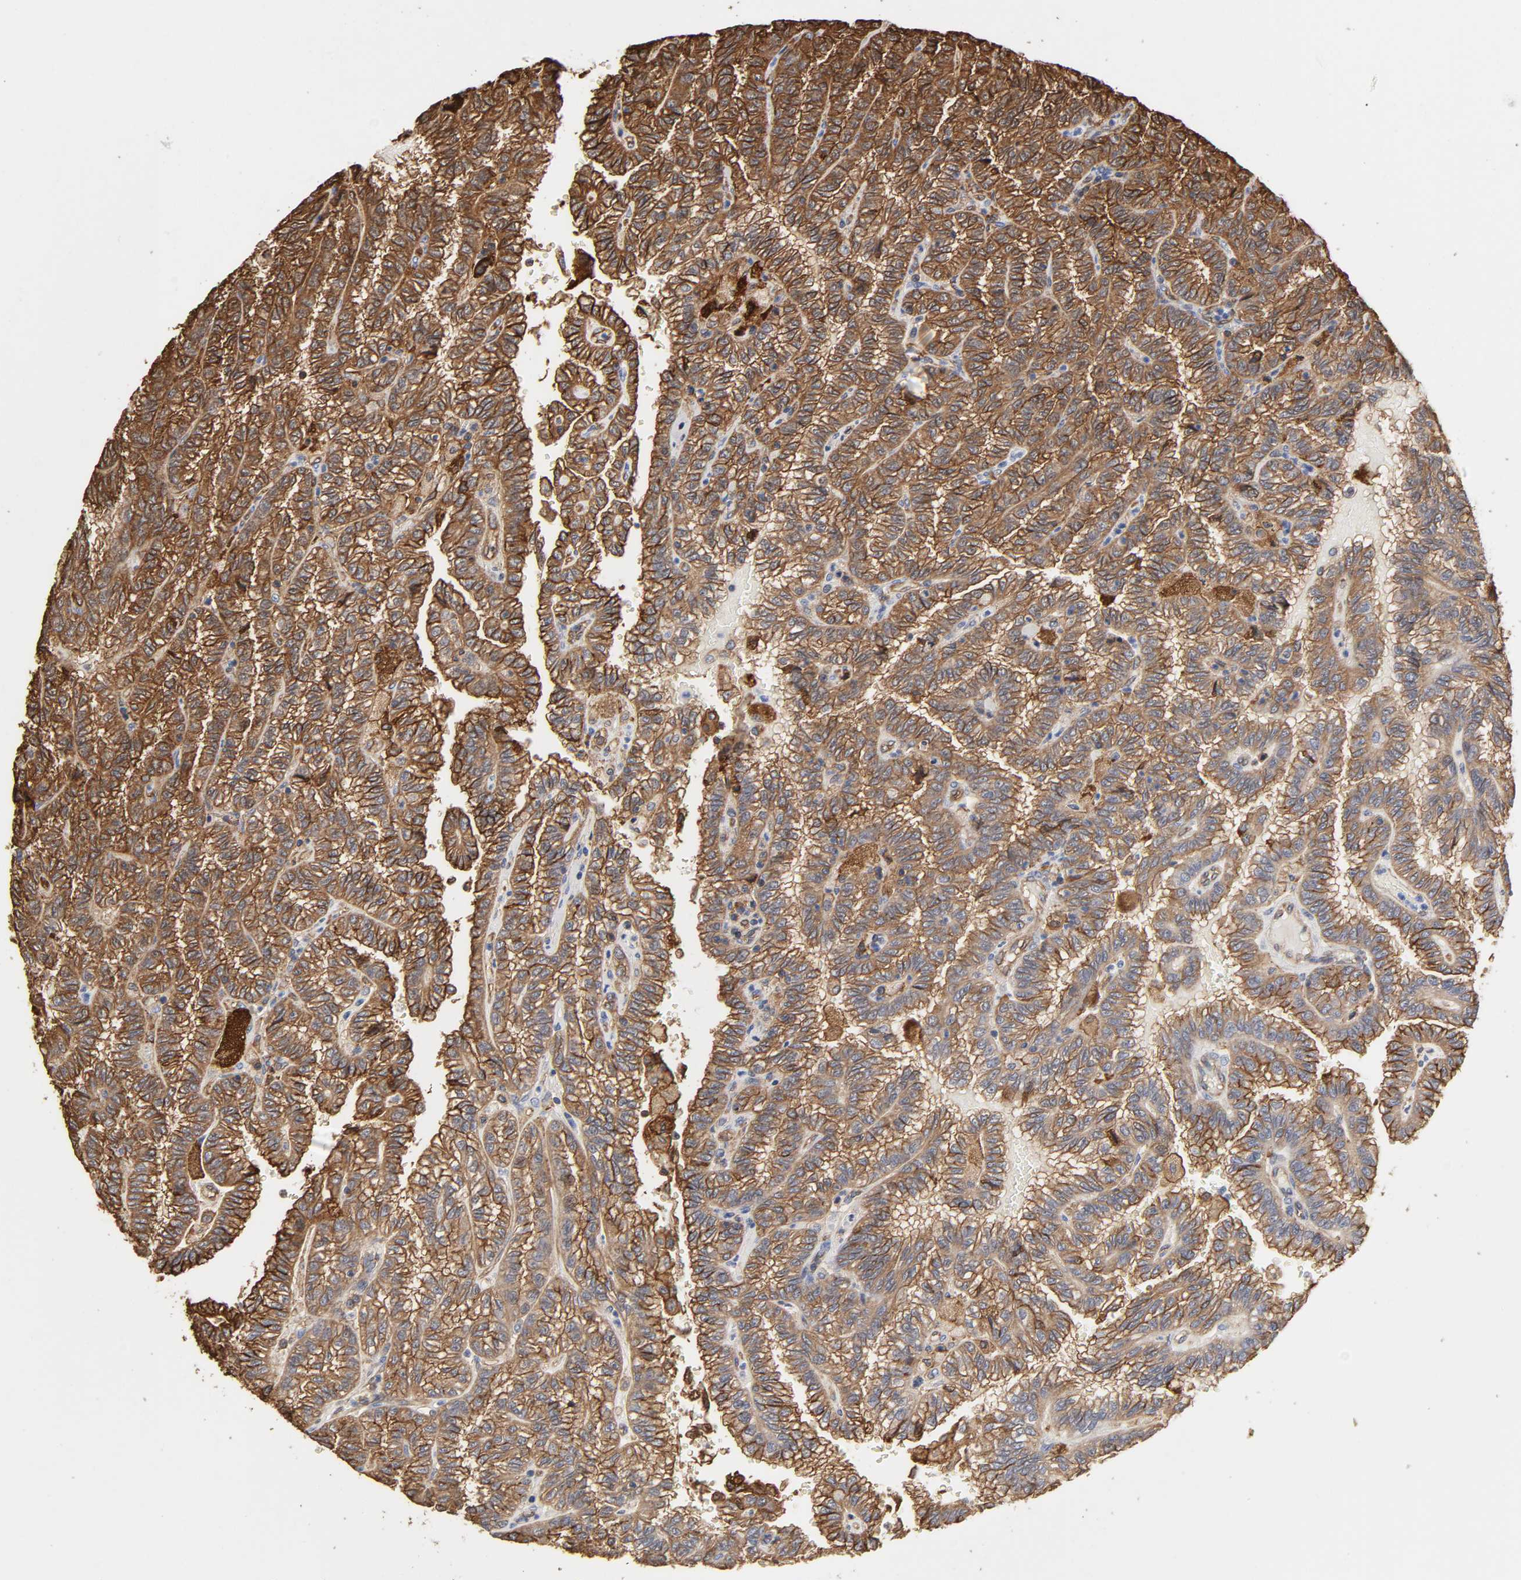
{"staining": {"intensity": "moderate", "quantity": ">75%", "location": "cytoplasmic/membranous"}, "tissue": "renal cancer", "cell_type": "Tumor cells", "image_type": "cancer", "snomed": [{"axis": "morphology", "description": "Inflammation, NOS"}, {"axis": "morphology", "description": "Adenocarcinoma, NOS"}, {"axis": "topography", "description": "Kidney"}], "caption": "Protein staining reveals moderate cytoplasmic/membranous expression in approximately >75% of tumor cells in renal cancer.", "gene": "ANXA2", "patient": {"sex": "male", "age": 68}}